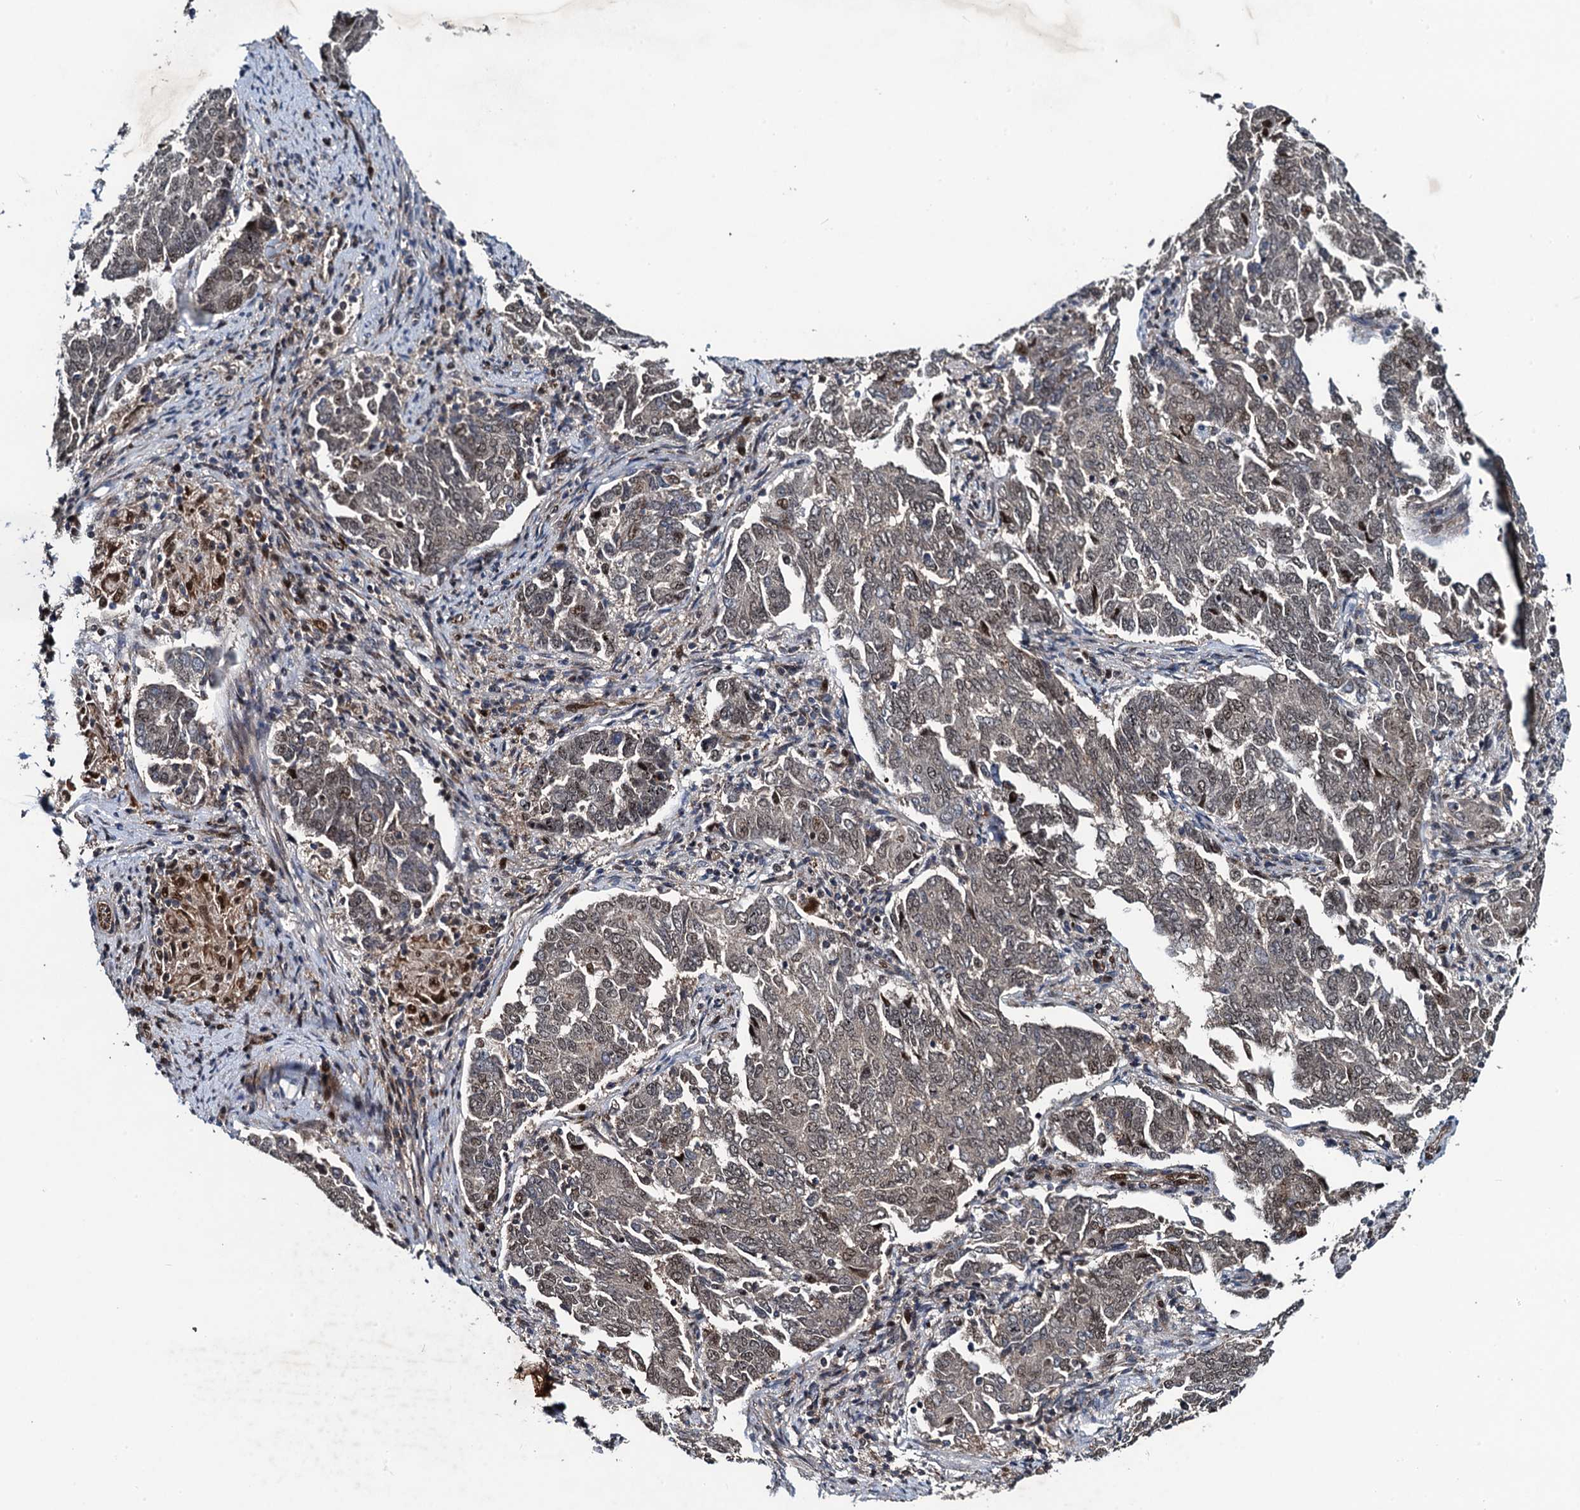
{"staining": {"intensity": "moderate", "quantity": "<25%", "location": "cytoplasmic/membranous,nuclear"}, "tissue": "endometrial cancer", "cell_type": "Tumor cells", "image_type": "cancer", "snomed": [{"axis": "morphology", "description": "Adenocarcinoma, NOS"}, {"axis": "topography", "description": "Endometrium"}], "caption": "A photomicrograph of human endometrial adenocarcinoma stained for a protein demonstrates moderate cytoplasmic/membranous and nuclear brown staining in tumor cells. The staining was performed using DAB, with brown indicating positive protein expression. Nuclei are stained blue with hematoxylin.", "gene": "ATOSA", "patient": {"sex": "female", "age": 80}}